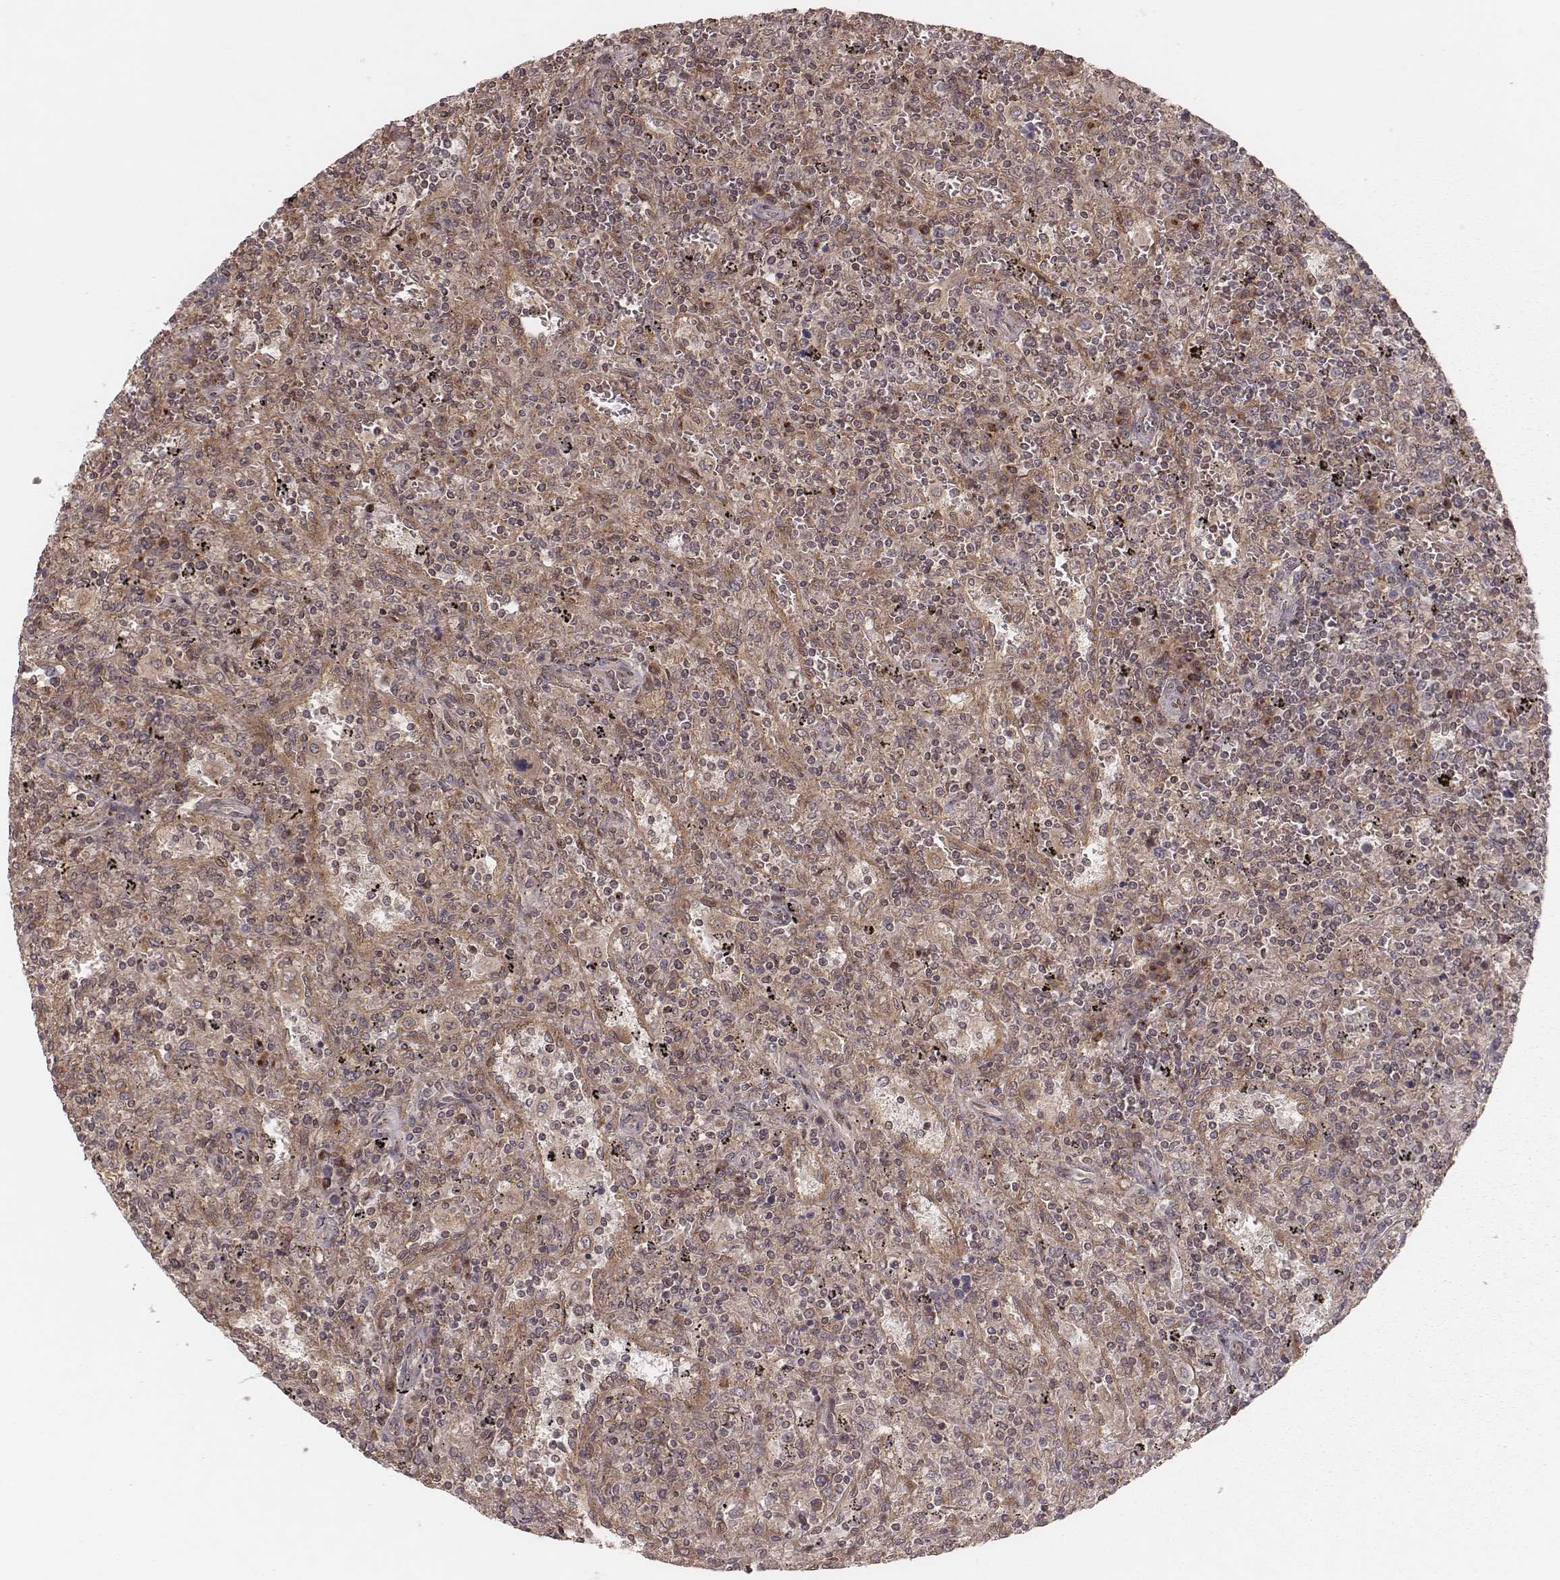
{"staining": {"intensity": "weak", "quantity": ">75%", "location": "cytoplasmic/membranous"}, "tissue": "lymphoma", "cell_type": "Tumor cells", "image_type": "cancer", "snomed": [{"axis": "morphology", "description": "Malignant lymphoma, non-Hodgkin's type, Low grade"}, {"axis": "topography", "description": "Spleen"}], "caption": "Human low-grade malignant lymphoma, non-Hodgkin's type stained for a protein (brown) shows weak cytoplasmic/membranous positive positivity in about >75% of tumor cells.", "gene": "MYO19", "patient": {"sex": "male", "age": 62}}